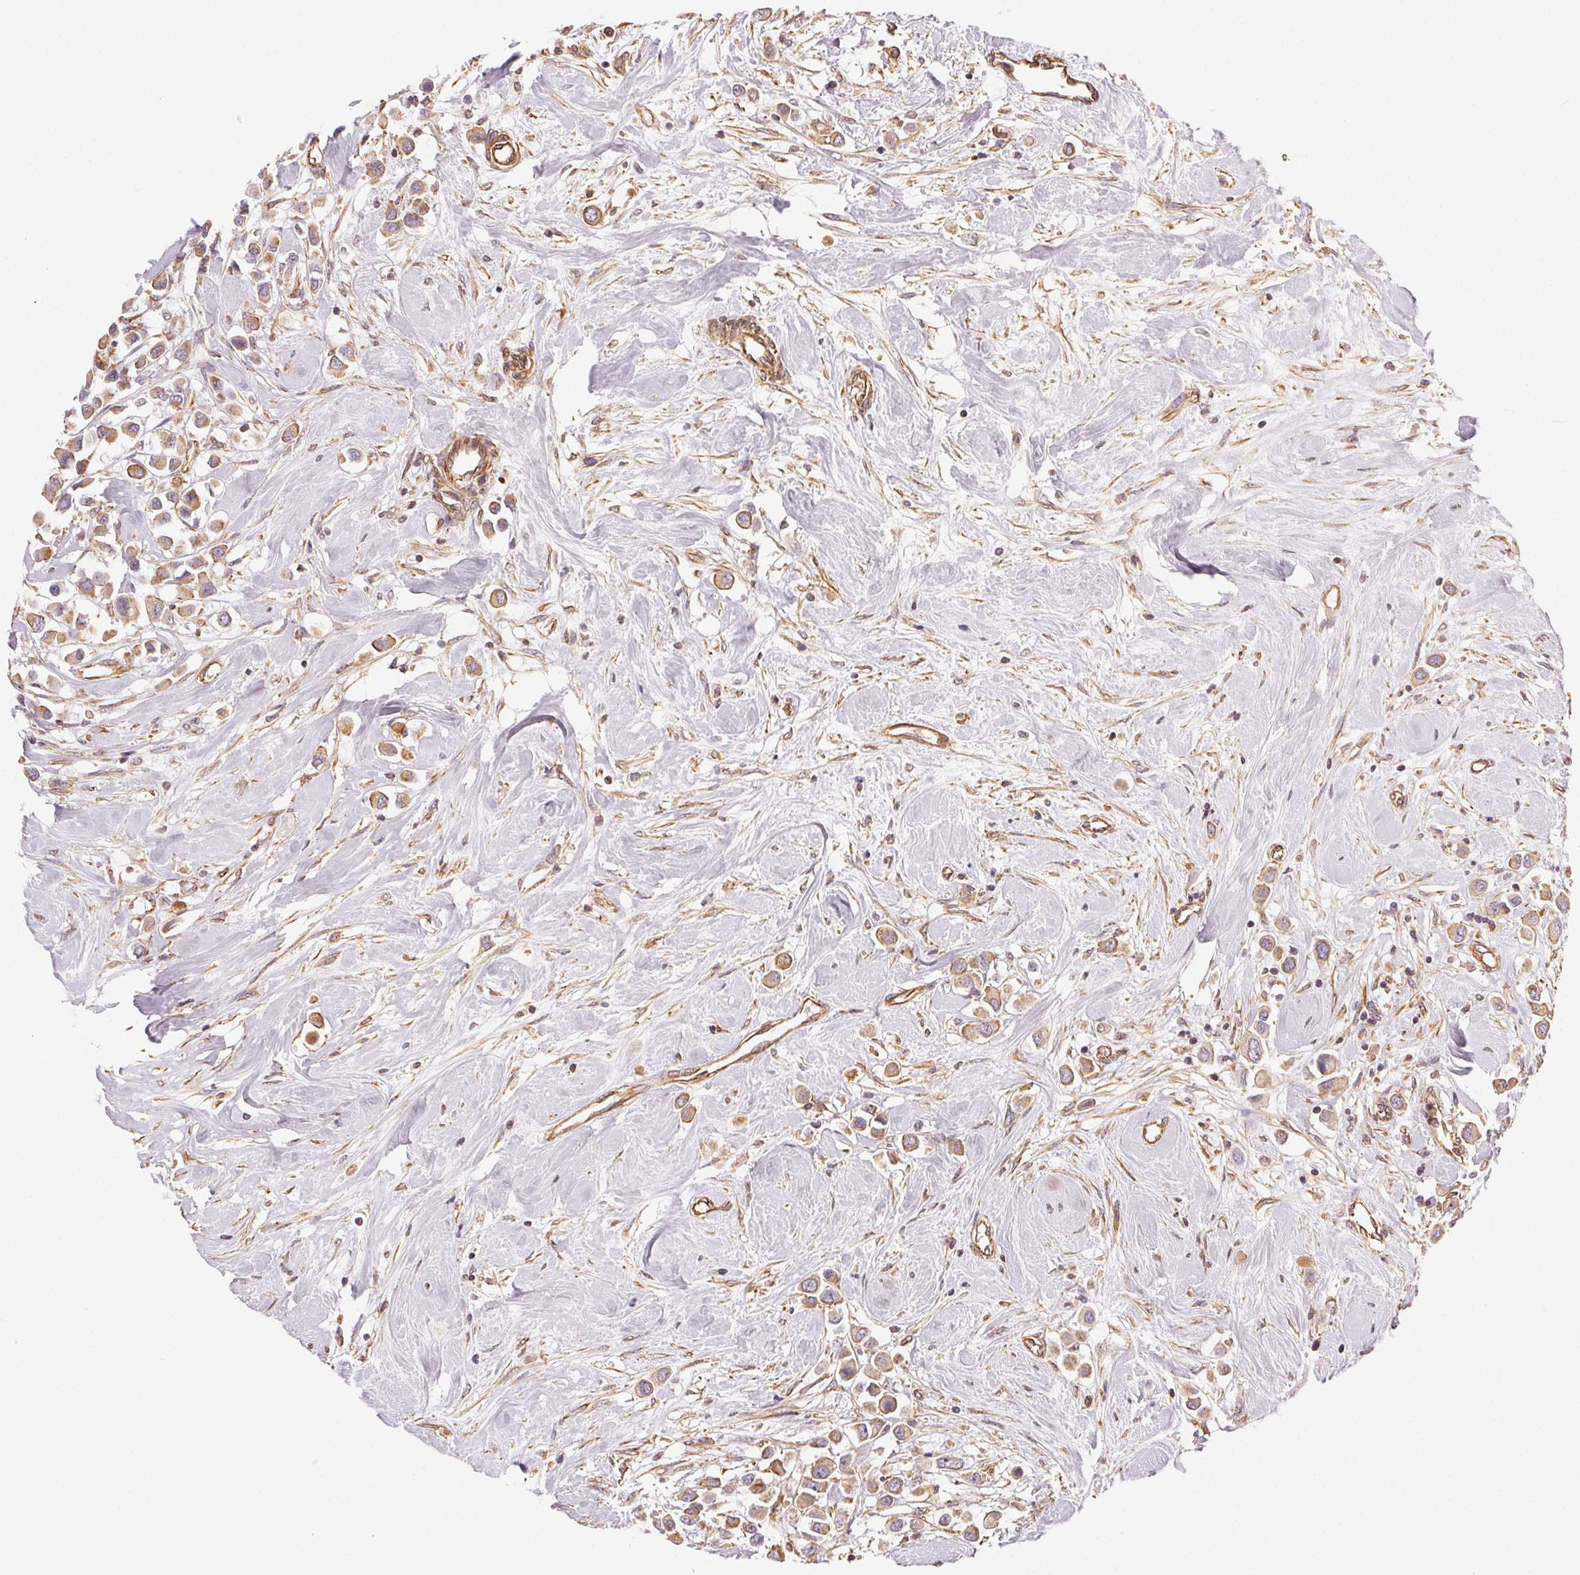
{"staining": {"intensity": "moderate", "quantity": ">75%", "location": "cytoplasmic/membranous"}, "tissue": "breast cancer", "cell_type": "Tumor cells", "image_type": "cancer", "snomed": [{"axis": "morphology", "description": "Duct carcinoma"}, {"axis": "topography", "description": "Breast"}], "caption": "A brown stain highlights moderate cytoplasmic/membranous positivity of a protein in human breast infiltrating ductal carcinoma tumor cells. The staining was performed using DAB to visualize the protein expression in brown, while the nuclei were stained in blue with hematoxylin (Magnification: 20x).", "gene": "PLA2G4F", "patient": {"sex": "female", "age": 61}}